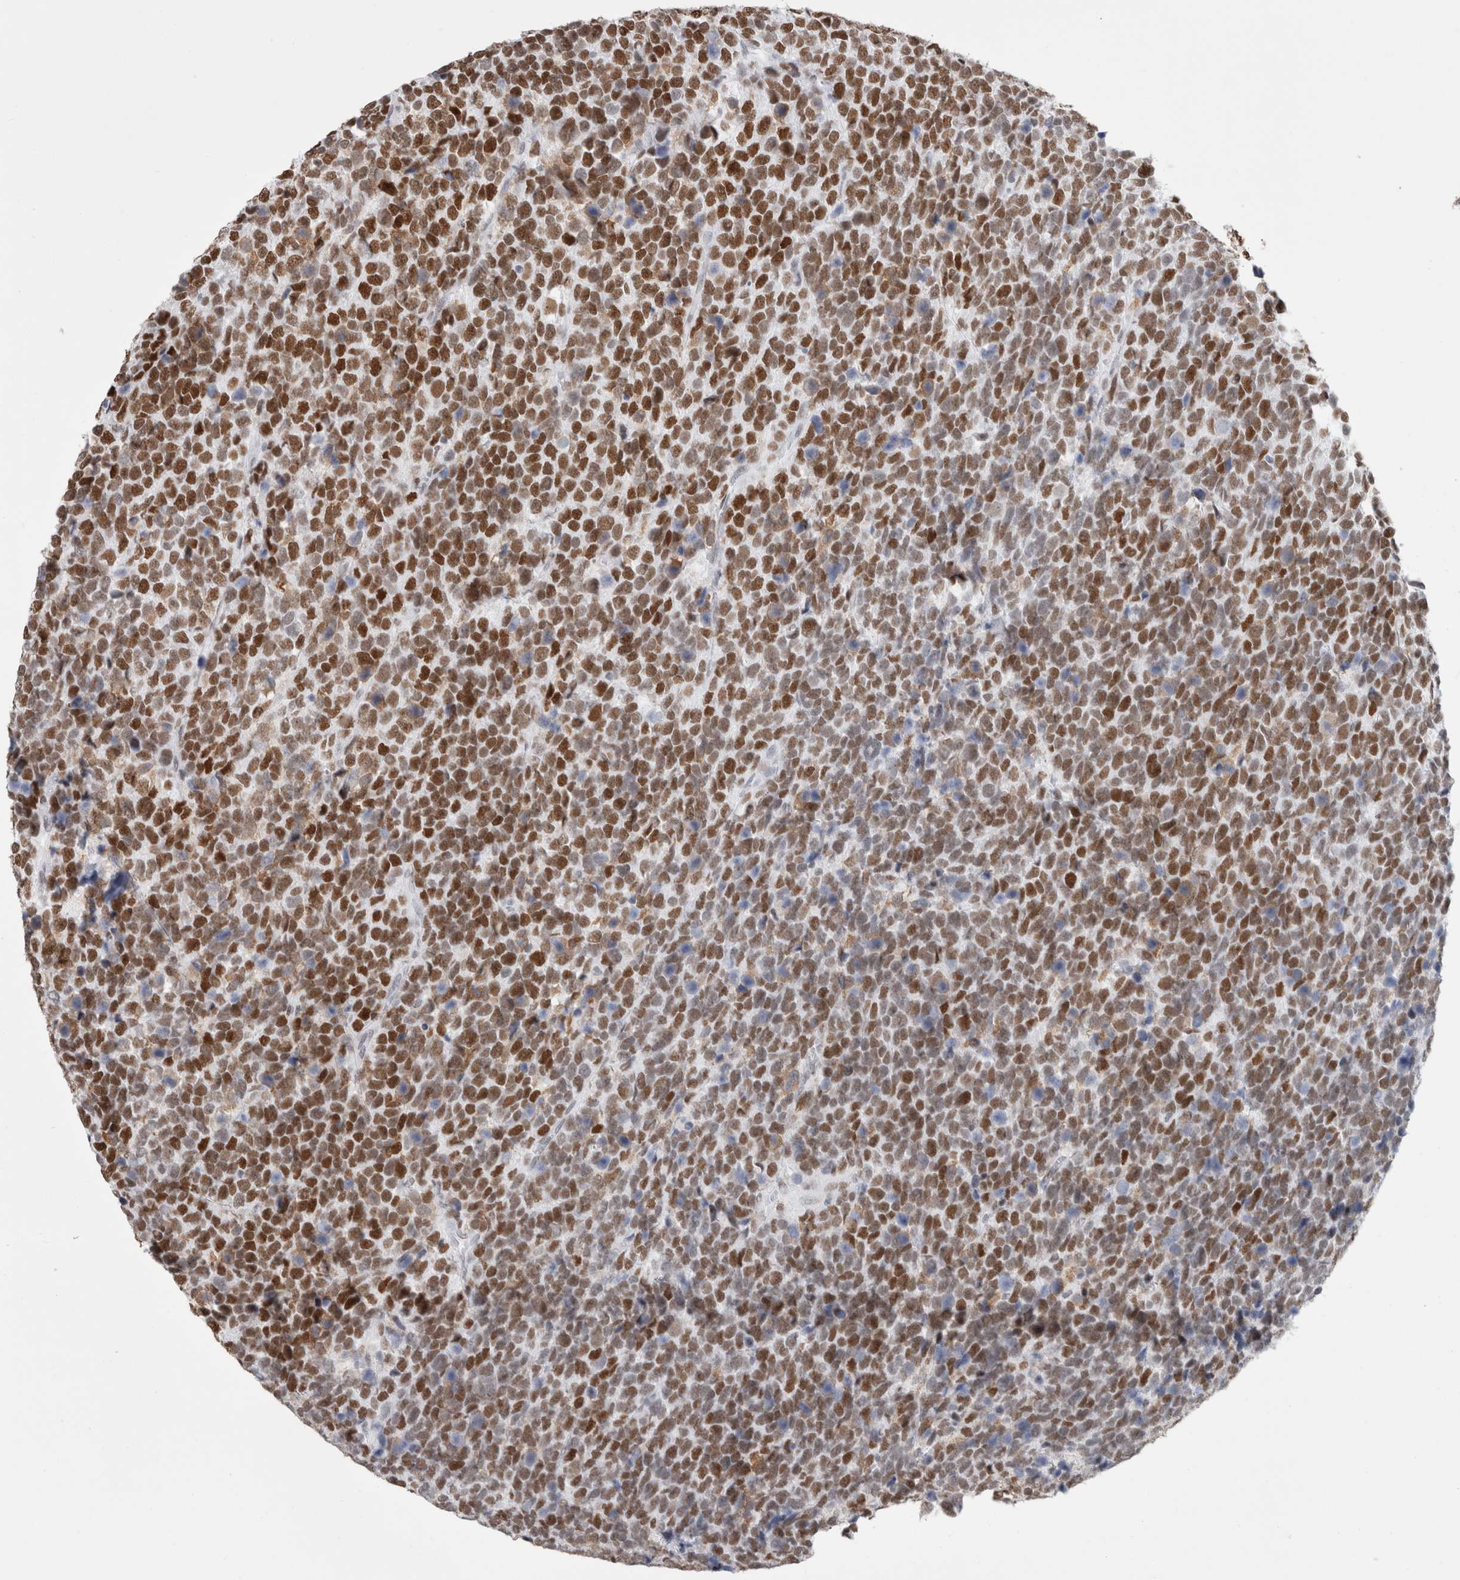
{"staining": {"intensity": "strong", "quantity": ">75%", "location": "nuclear"}, "tissue": "urothelial cancer", "cell_type": "Tumor cells", "image_type": "cancer", "snomed": [{"axis": "morphology", "description": "Urothelial carcinoma, High grade"}, {"axis": "topography", "description": "Urinary bladder"}], "caption": "DAB (3,3'-diaminobenzidine) immunohistochemical staining of urothelial cancer exhibits strong nuclear protein expression in about >75% of tumor cells.", "gene": "SMARCC1", "patient": {"sex": "female", "age": 82}}